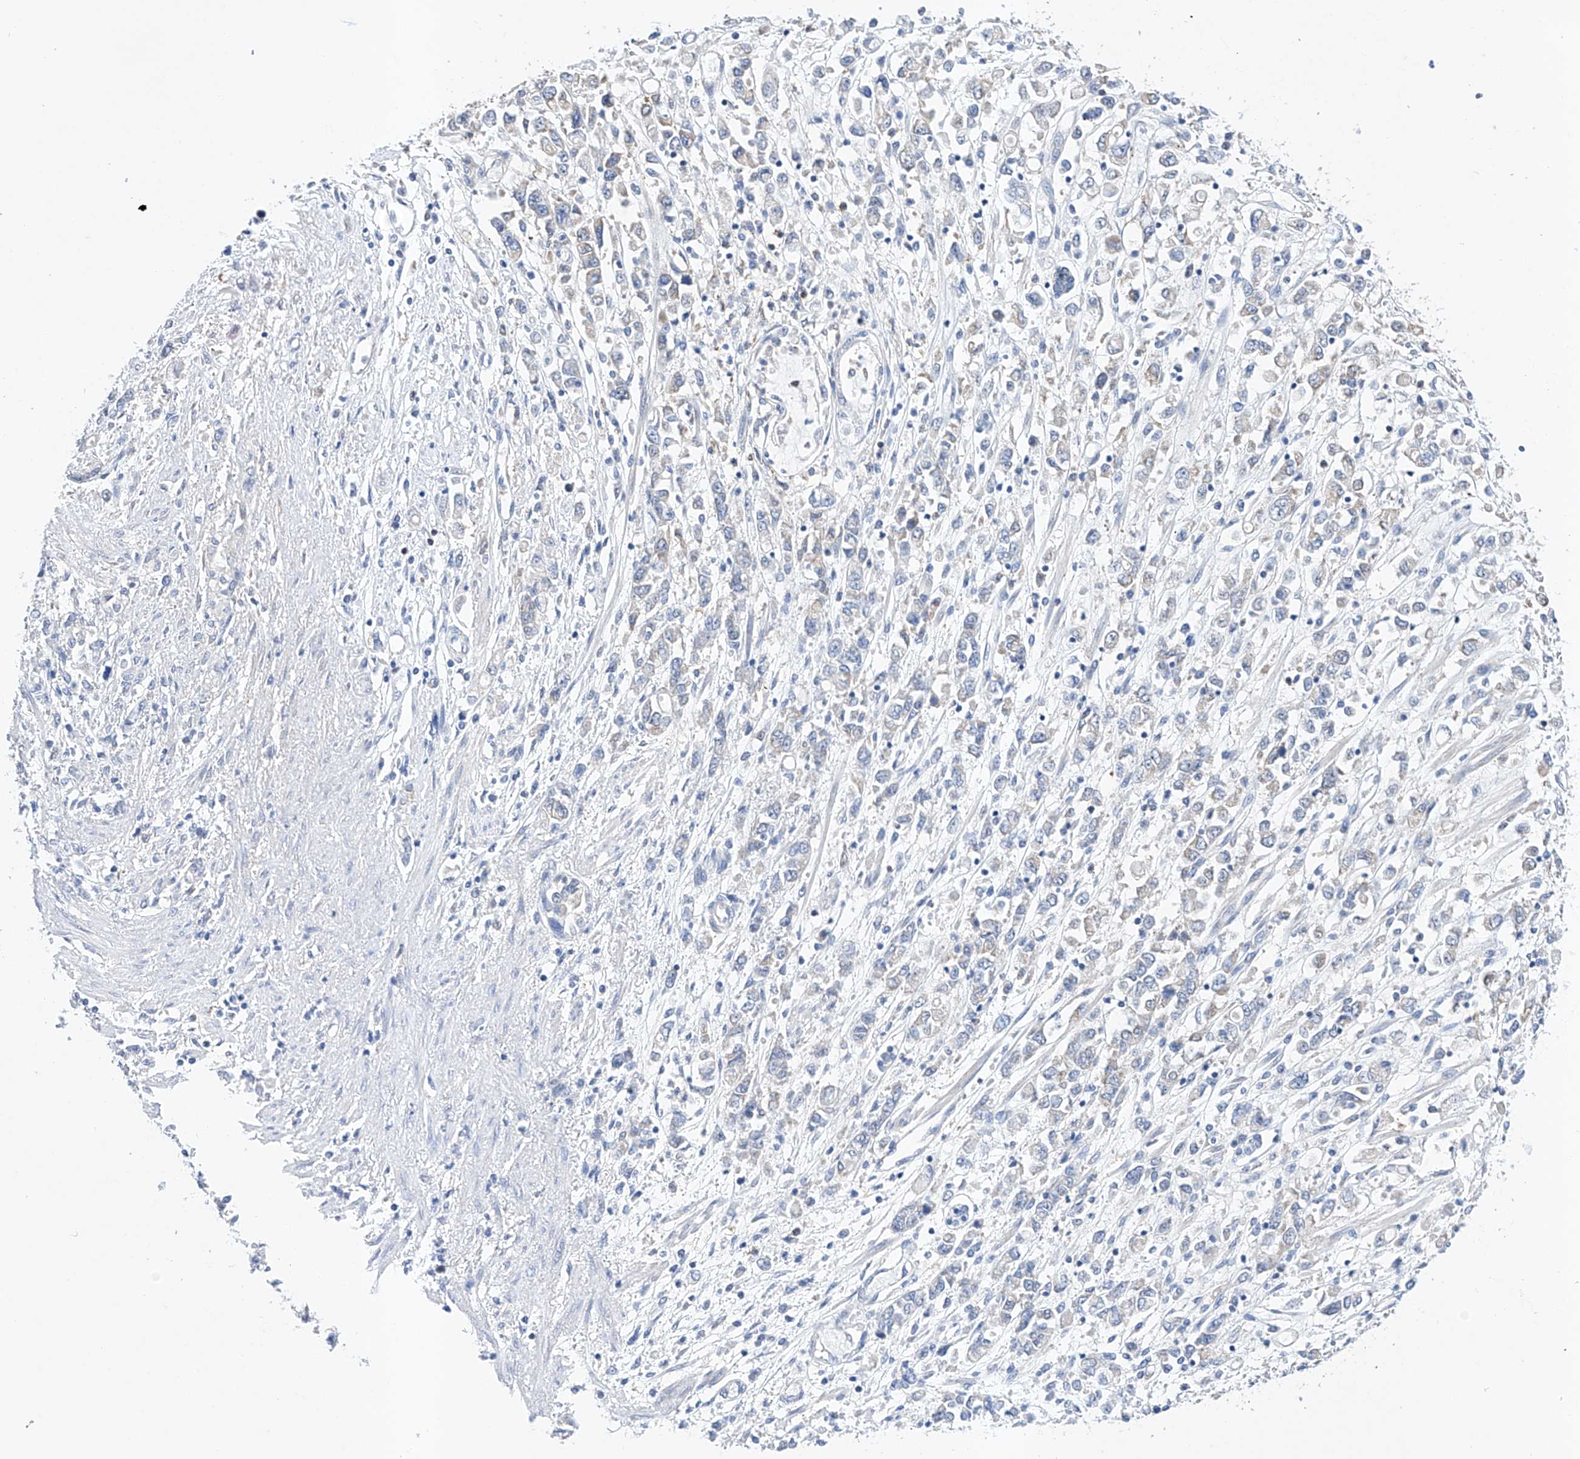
{"staining": {"intensity": "negative", "quantity": "none", "location": "none"}, "tissue": "stomach cancer", "cell_type": "Tumor cells", "image_type": "cancer", "snomed": [{"axis": "morphology", "description": "Adenocarcinoma, NOS"}, {"axis": "topography", "description": "Stomach"}], "caption": "This is a photomicrograph of IHC staining of stomach cancer, which shows no positivity in tumor cells.", "gene": "TIMM23", "patient": {"sex": "female", "age": 76}}